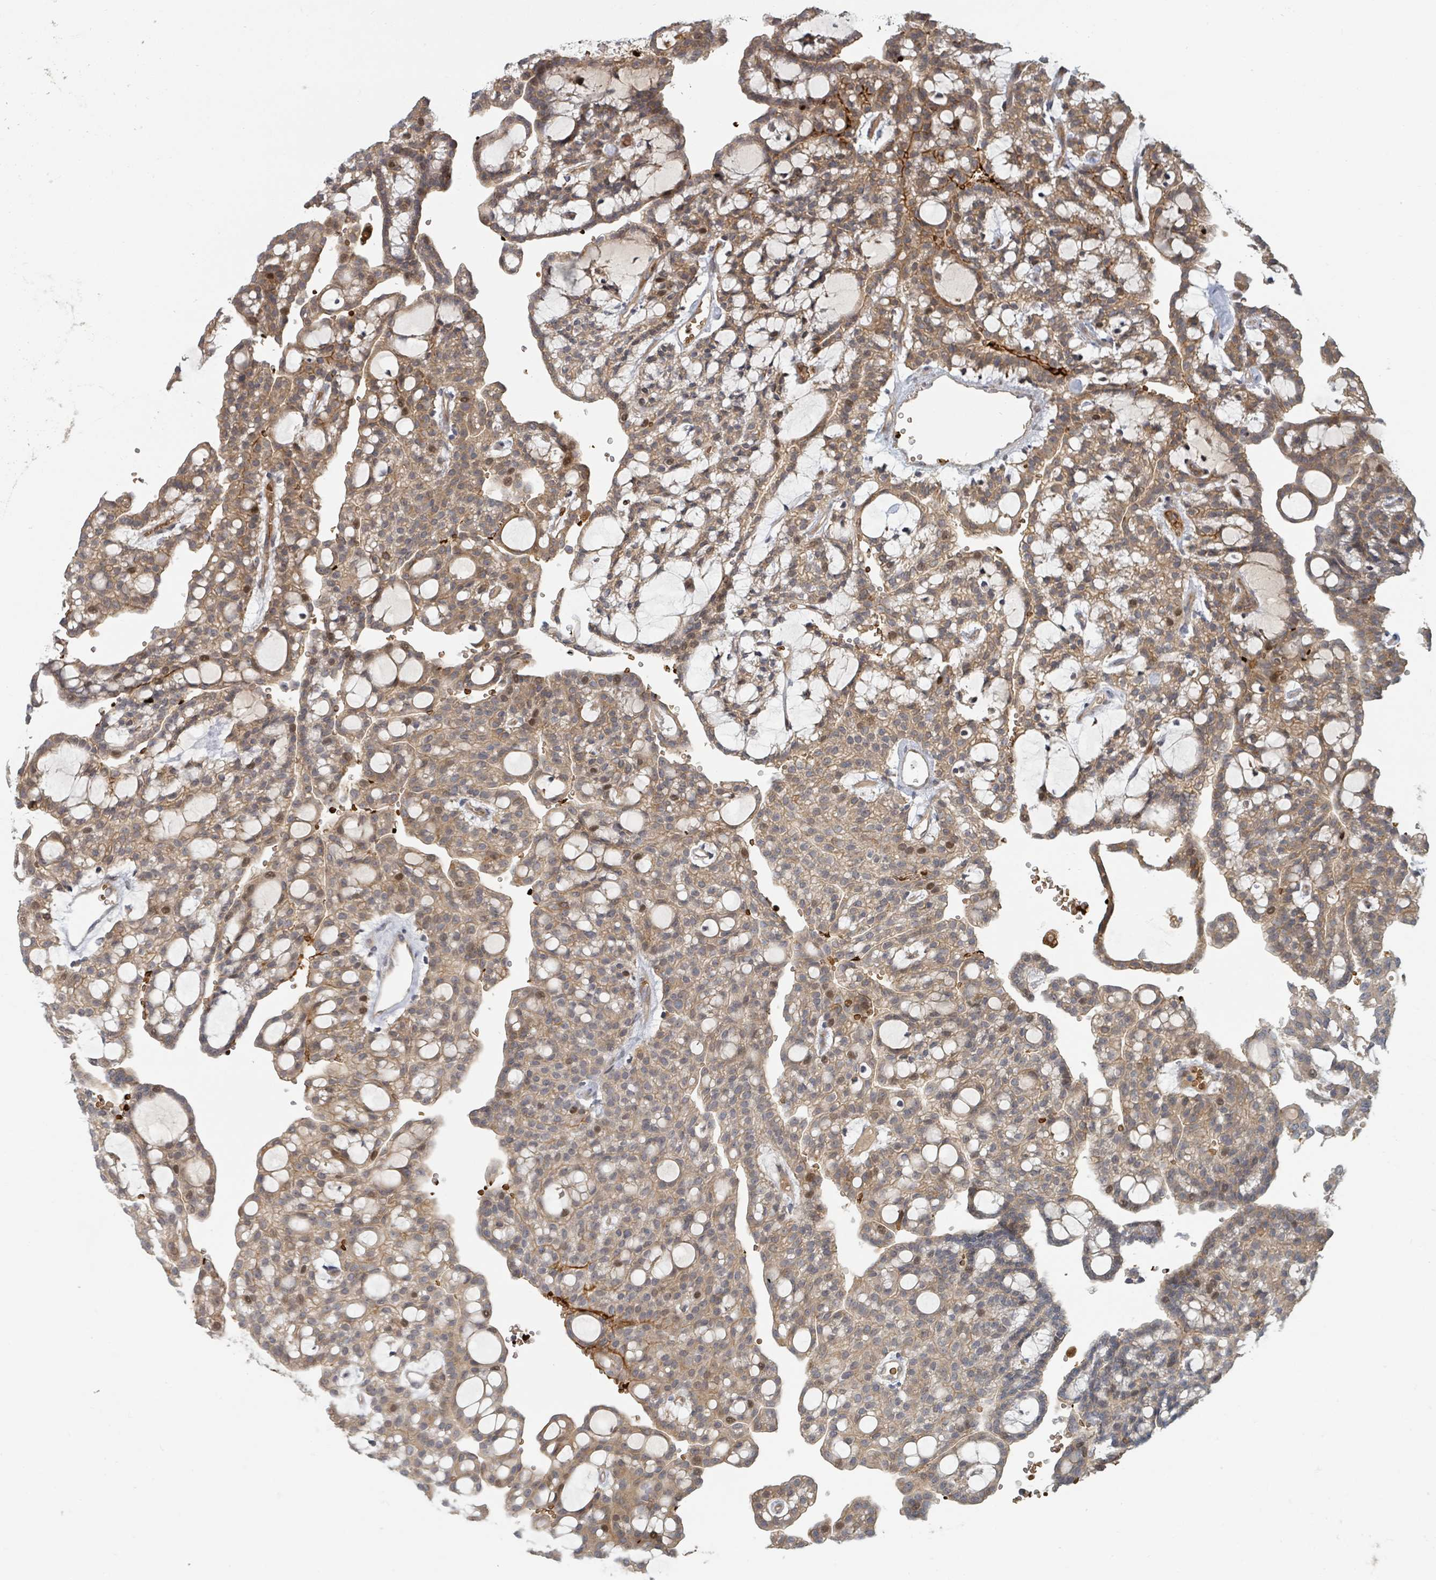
{"staining": {"intensity": "strong", "quantity": "25%-75%", "location": "cytoplasmic/membranous"}, "tissue": "renal cancer", "cell_type": "Tumor cells", "image_type": "cancer", "snomed": [{"axis": "morphology", "description": "Adenocarcinoma, NOS"}, {"axis": "topography", "description": "Kidney"}], "caption": "This is an image of immunohistochemistry (IHC) staining of renal adenocarcinoma, which shows strong expression in the cytoplasmic/membranous of tumor cells.", "gene": "TRPC4AP", "patient": {"sex": "male", "age": 63}}